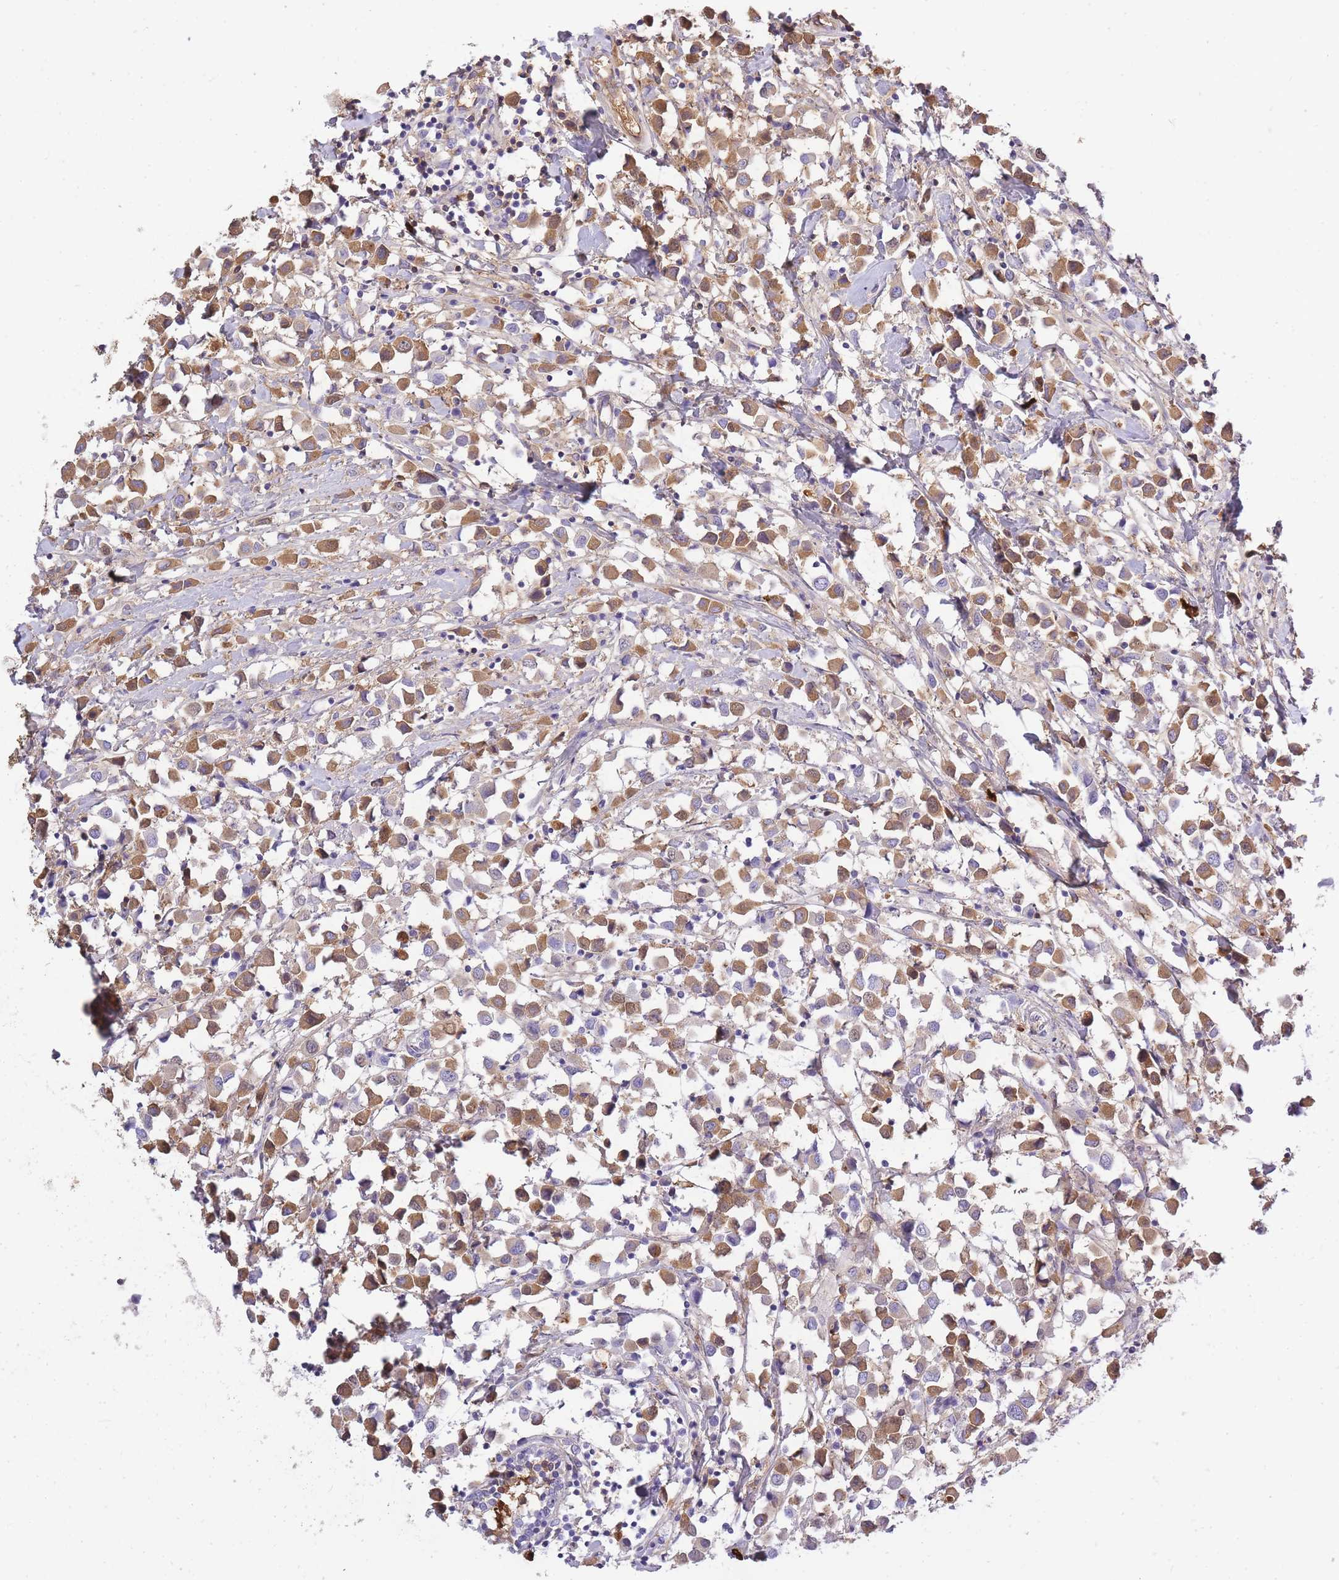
{"staining": {"intensity": "moderate", "quantity": ">75%", "location": "cytoplasmic/membranous"}, "tissue": "breast cancer", "cell_type": "Tumor cells", "image_type": "cancer", "snomed": [{"axis": "morphology", "description": "Duct carcinoma"}, {"axis": "topography", "description": "Breast"}], "caption": "Breast intraductal carcinoma stained with DAB immunohistochemistry exhibits medium levels of moderate cytoplasmic/membranous positivity in approximately >75% of tumor cells. The staining was performed using DAB, with brown indicating positive protein expression. Nuclei are stained blue with hematoxylin.", "gene": "IGKV1D-42", "patient": {"sex": "female", "age": 61}}